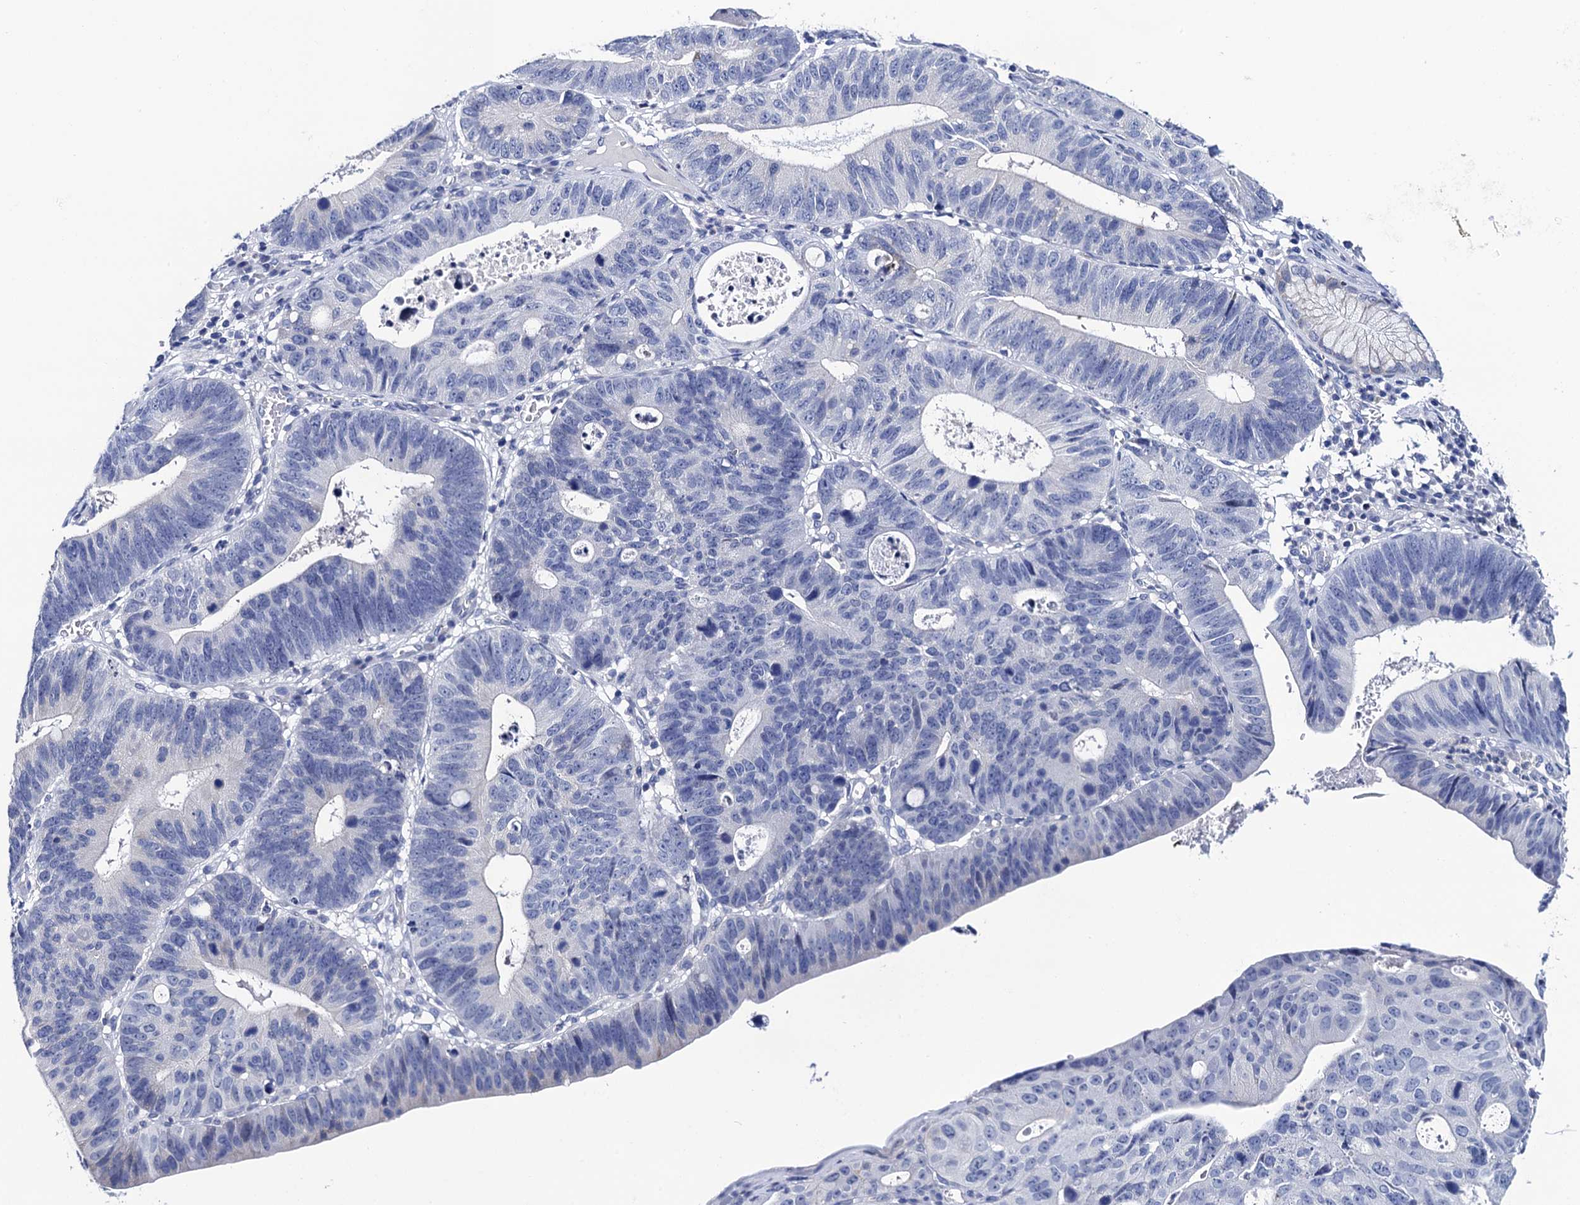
{"staining": {"intensity": "negative", "quantity": "none", "location": "none"}, "tissue": "stomach cancer", "cell_type": "Tumor cells", "image_type": "cancer", "snomed": [{"axis": "morphology", "description": "Adenocarcinoma, NOS"}, {"axis": "topography", "description": "Stomach"}], "caption": "DAB (3,3'-diaminobenzidine) immunohistochemical staining of human stomach adenocarcinoma demonstrates no significant positivity in tumor cells. (DAB (3,3'-diaminobenzidine) immunohistochemistry visualized using brightfield microscopy, high magnification).", "gene": "LYPD3", "patient": {"sex": "male", "age": 59}}